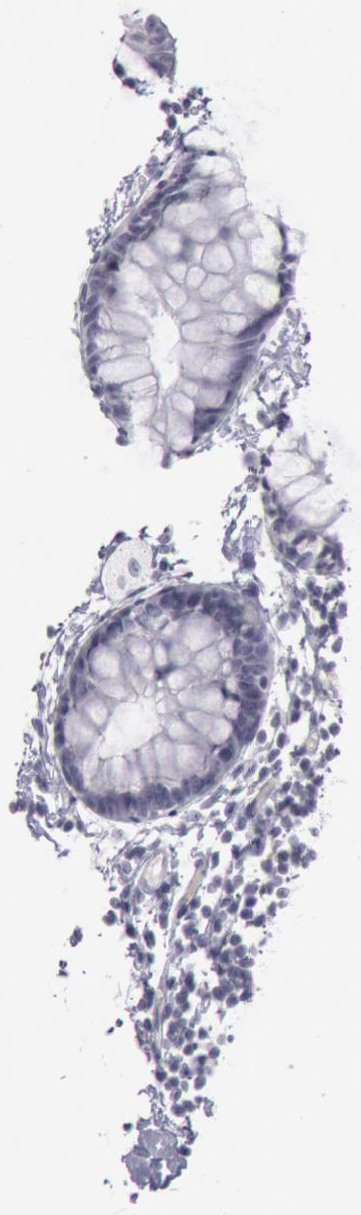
{"staining": {"intensity": "negative", "quantity": "none", "location": "none"}, "tissue": "colon", "cell_type": "Endothelial cells", "image_type": "normal", "snomed": [{"axis": "morphology", "description": "Normal tissue, NOS"}, {"axis": "topography", "description": "Smooth muscle"}, {"axis": "topography", "description": "Colon"}], "caption": "A high-resolution micrograph shows immunohistochemistry staining of unremarkable colon, which shows no significant staining in endothelial cells. (DAB immunohistochemistry (IHC), high magnification).", "gene": "KRT16", "patient": {"sex": "male", "age": 67}}